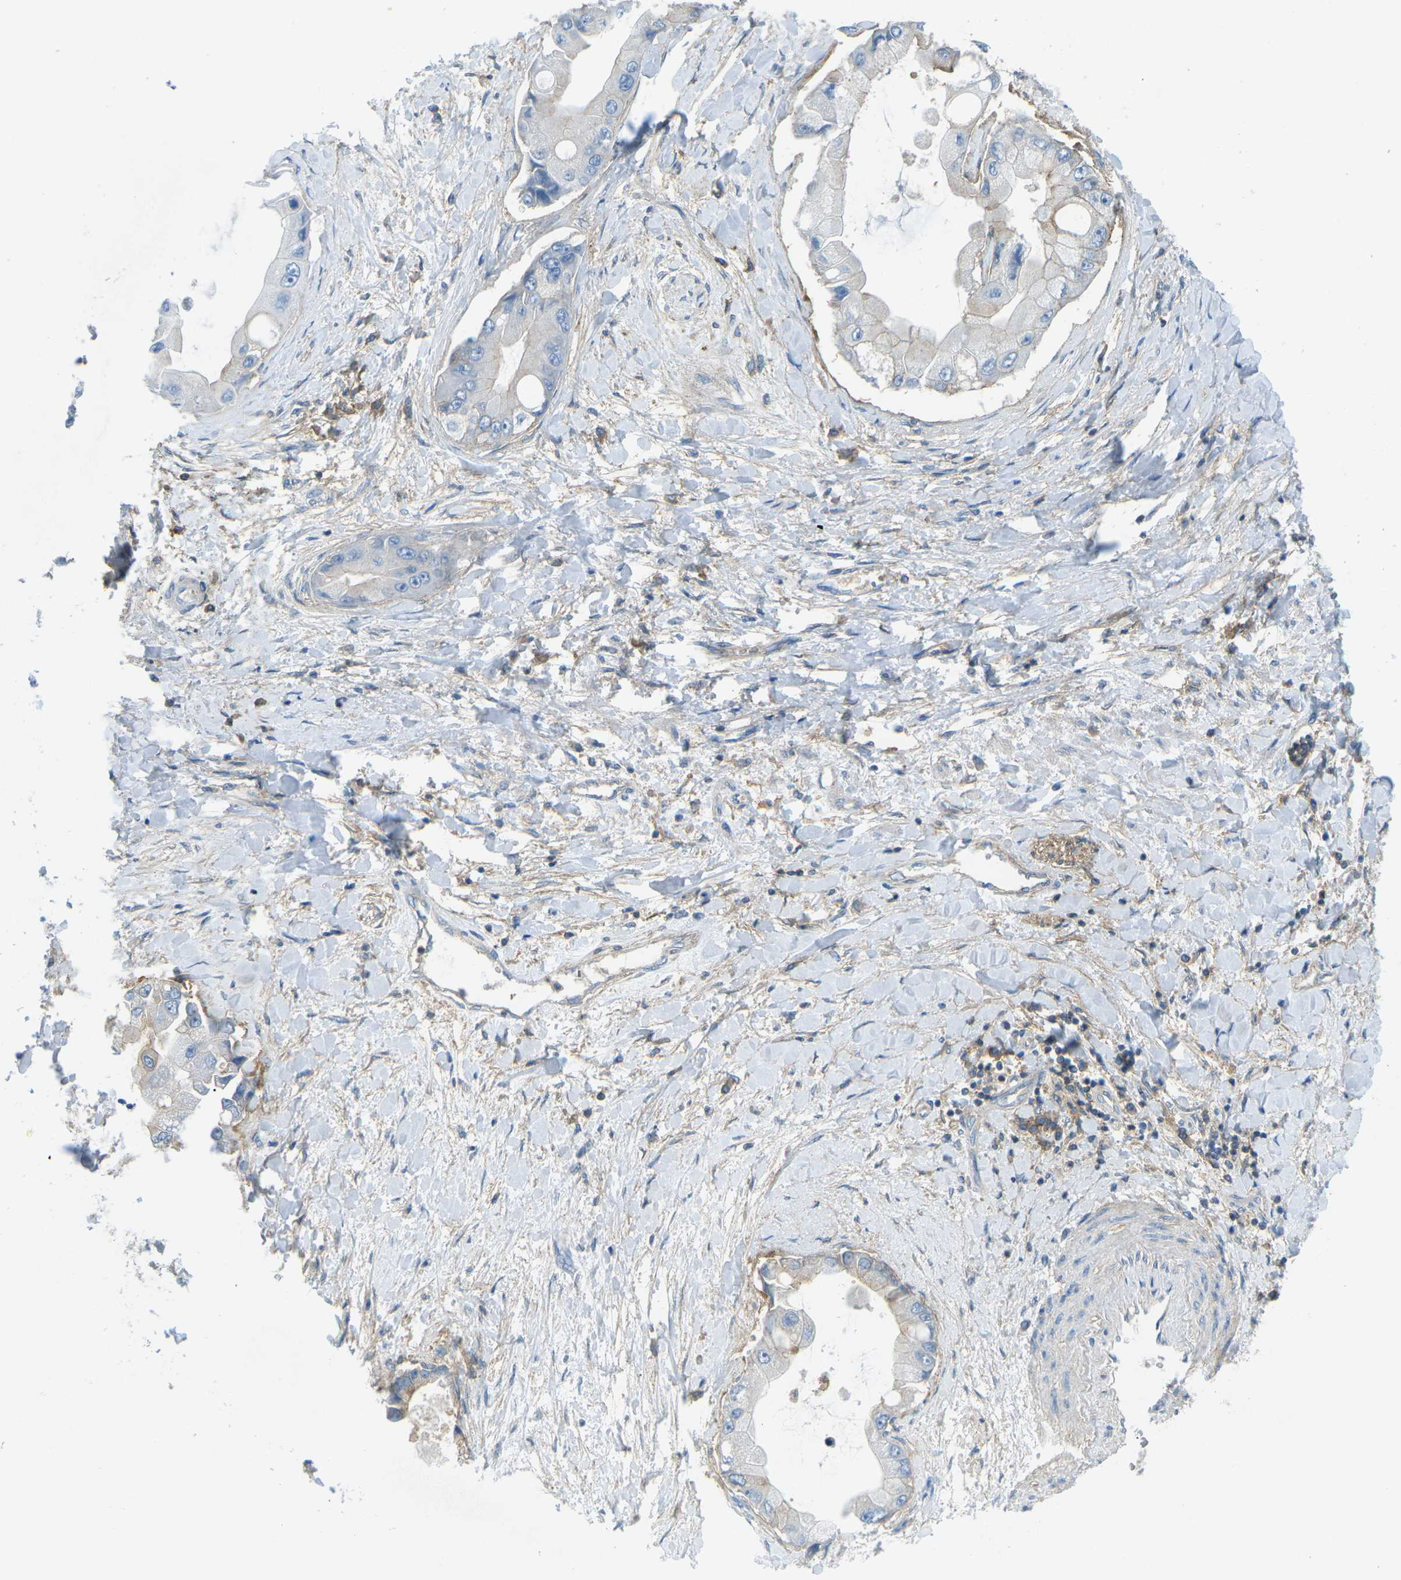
{"staining": {"intensity": "weak", "quantity": "25%-75%", "location": "cytoplasmic/membranous"}, "tissue": "liver cancer", "cell_type": "Tumor cells", "image_type": "cancer", "snomed": [{"axis": "morphology", "description": "Cholangiocarcinoma"}, {"axis": "topography", "description": "Liver"}], "caption": "IHC (DAB (3,3'-diaminobenzidine)) staining of cholangiocarcinoma (liver) demonstrates weak cytoplasmic/membranous protein positivity in about 25%-75% of tumor cells. The protein is stained brown, and the nuclei are stained in blue (DAB (3,3'-diaminobenzidine) IHC with brightfield microscopy, high magnification).", "gene": "CD47", "patient": {"sex": "male", "age": 50}}